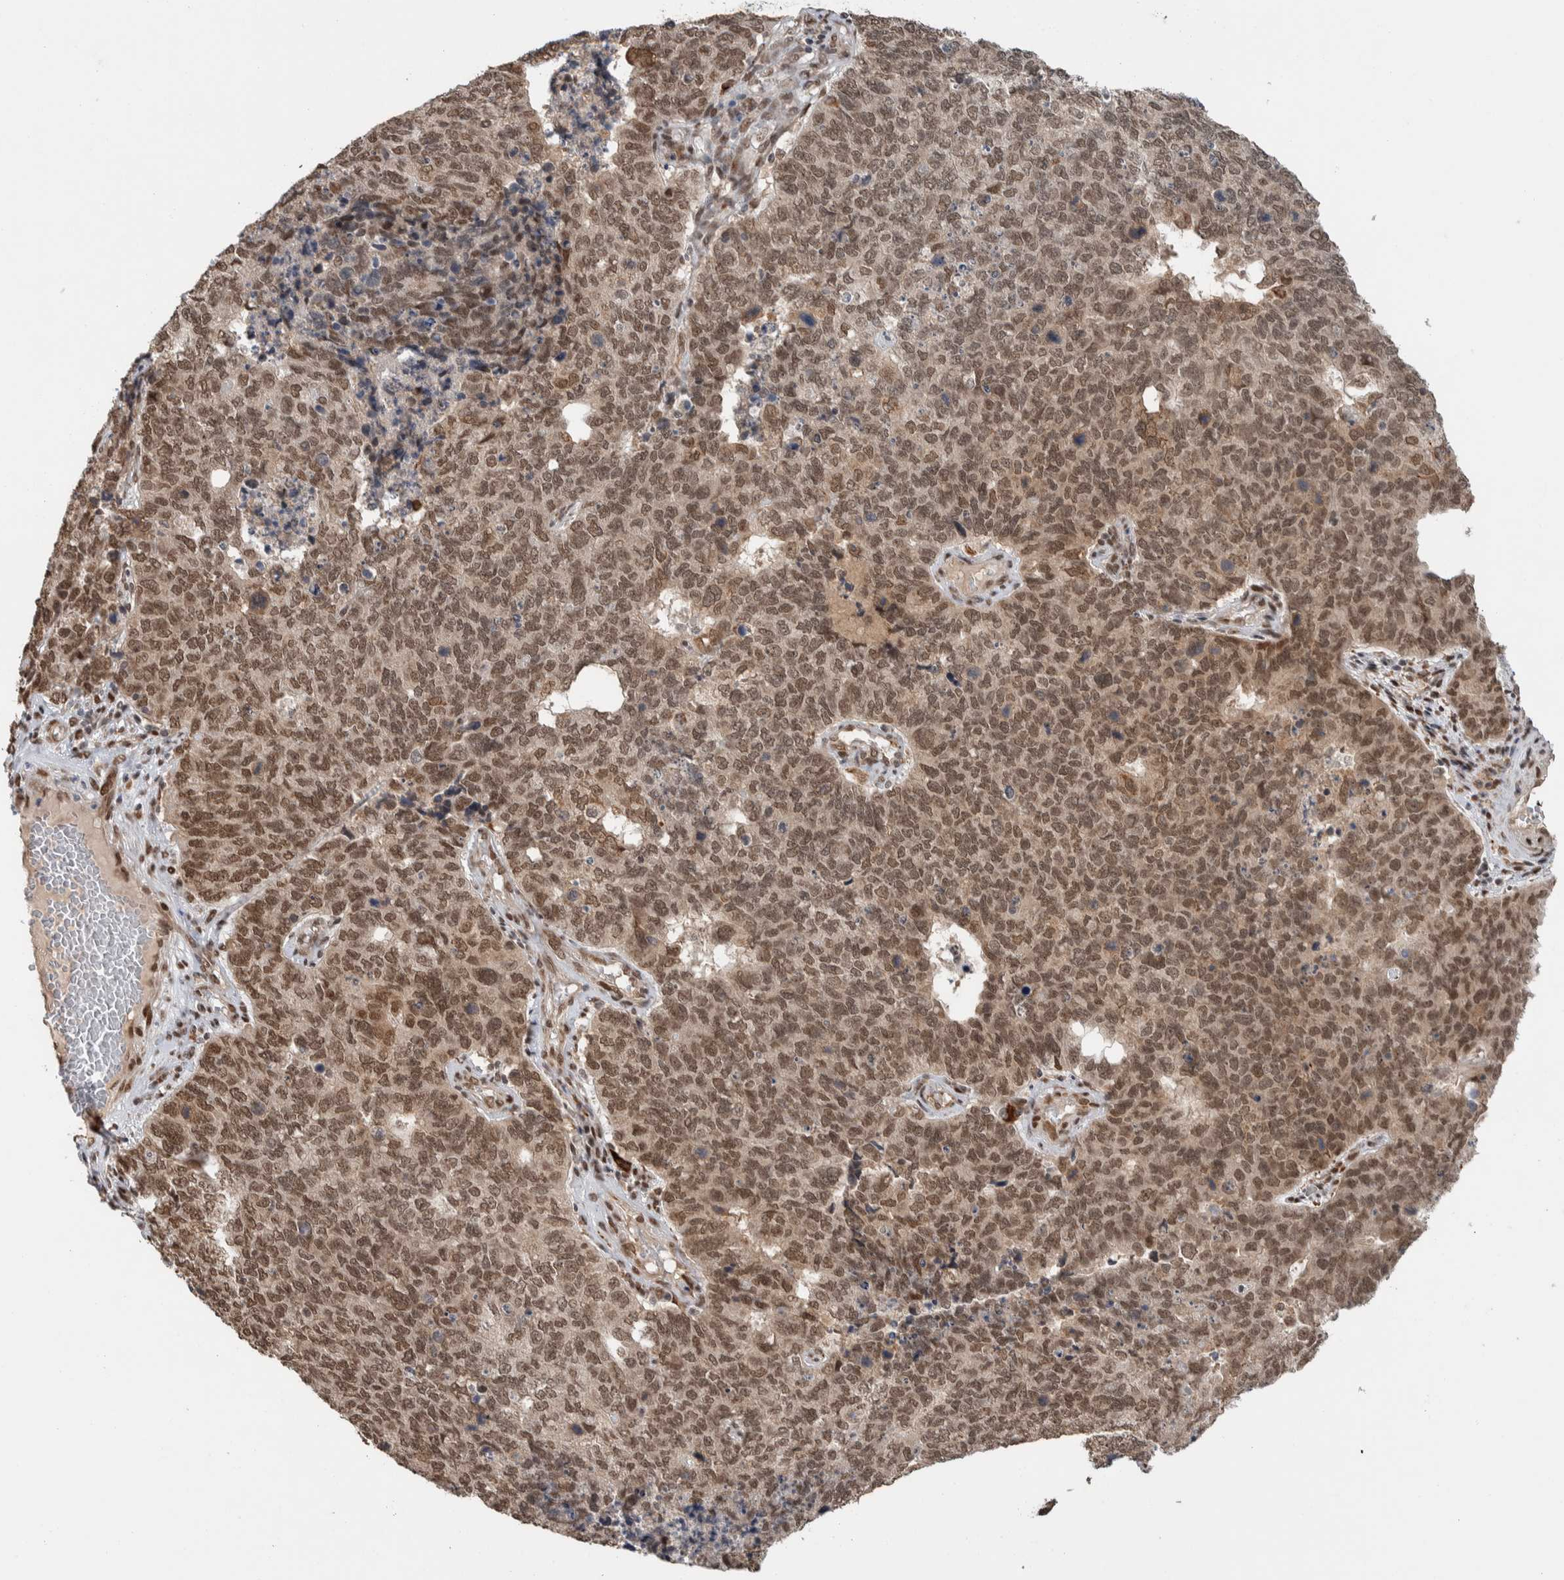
{"staining": {"intensity": "moderate", "quantity": ">75%", "location": "cytoplasmic/membranous,nuclear"}, "tissue": "cervical cancer", "cell_type": "Tumor cells", "image_type": "cancer", "snomed": [{"axis": "morphology", "description": "Squamous cell carcinoma, NOS"}, {"axis": "topography", "description": "Cervix"}], "caption": "DAB immunohistochemical staining of cervical squamous cell carcinoma reveals moderate cytoplasmic/membranous and nuclear protein staining in approximately >75% of tumor cells.", "gene": "TNRC18", "patient": {"sex": "female", "age": 63}}